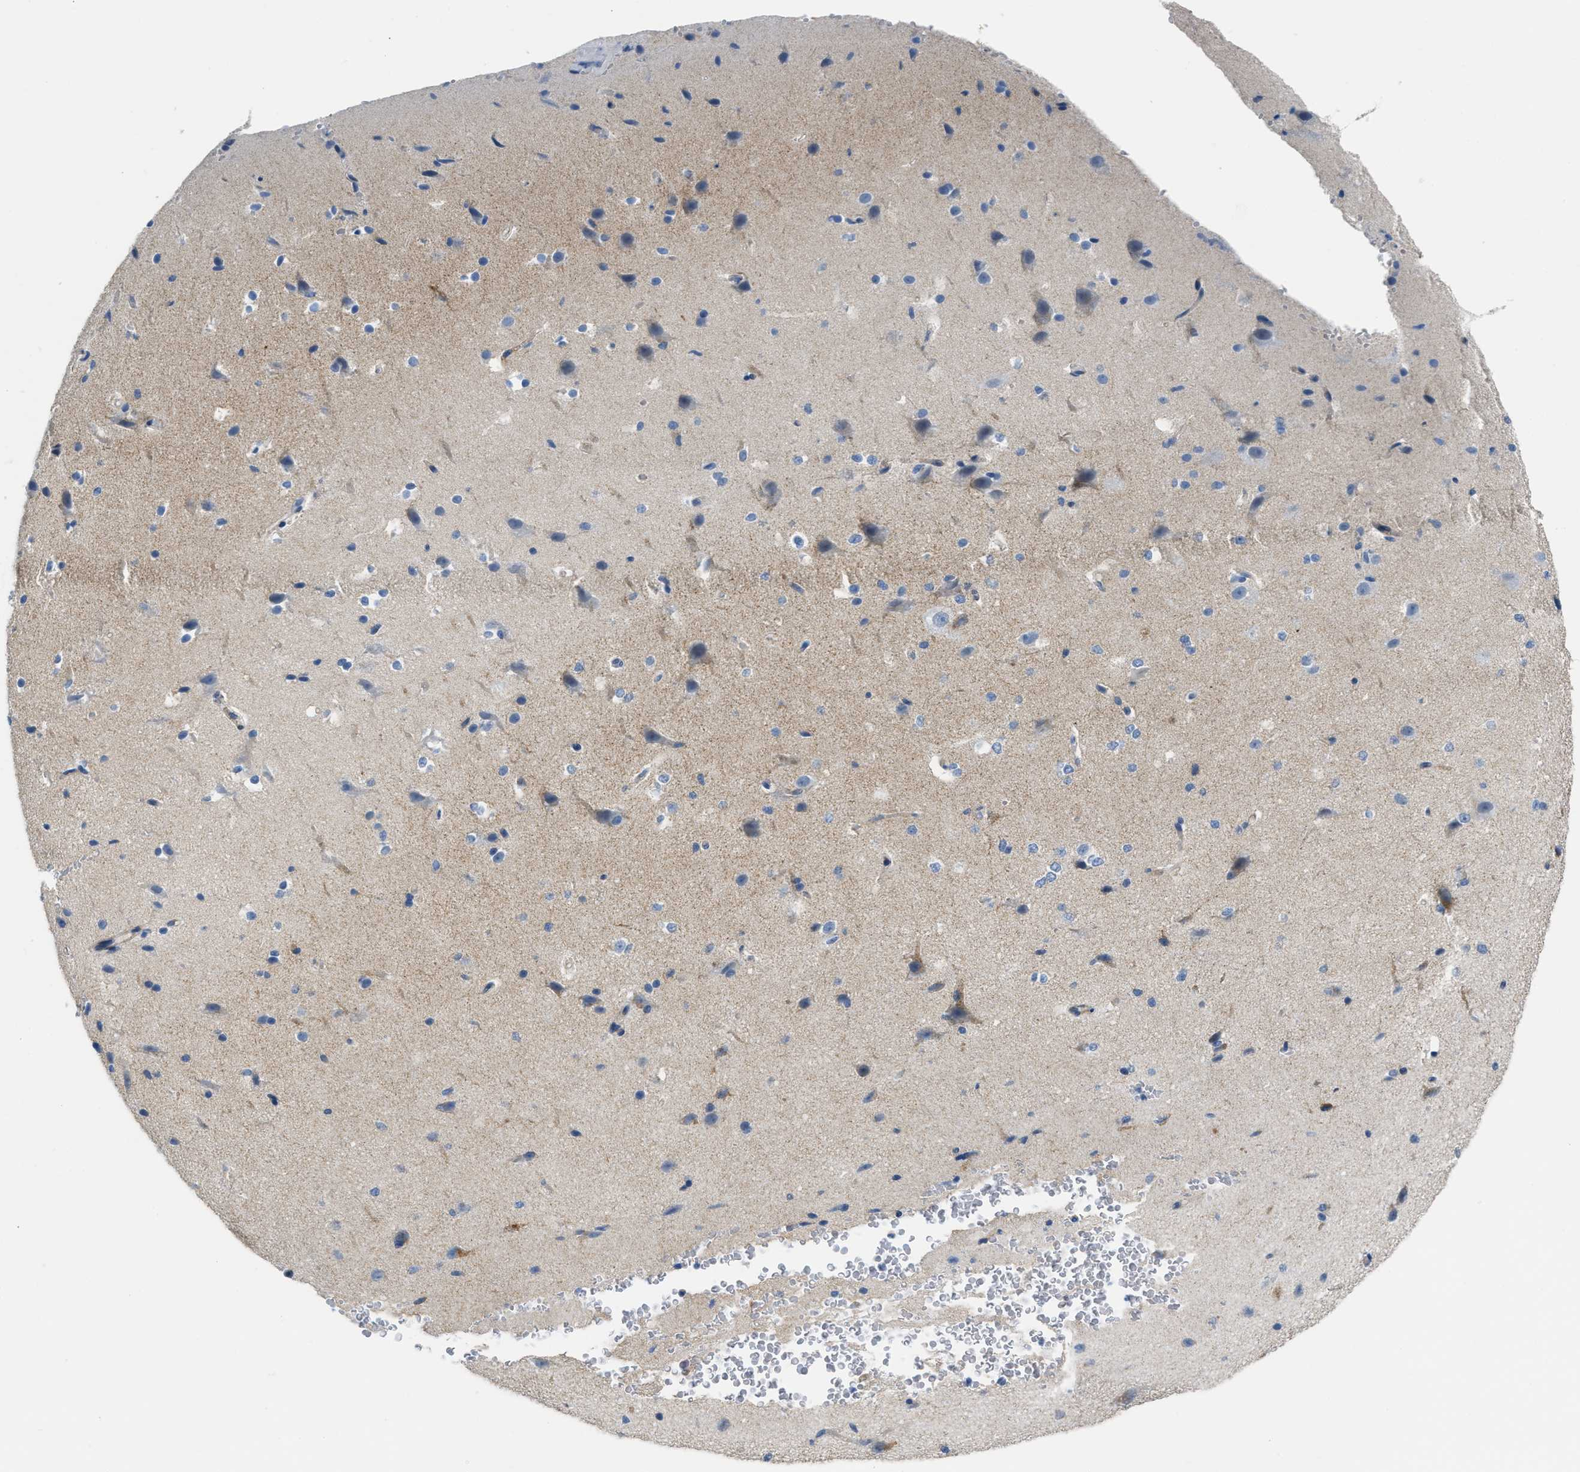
{"staining": {"intensity": "weak", "quantity": "<25%", "location": "cytoplasmic/membranous"}, "tissue": "cerebral cortex", "cell_type": "Endothelial cells", "image_type": "normal", "snomed": [{"axis": "morphology", "description": "Normal tissue, NOS"}, {"axis": "morphology", "description": "Developmental malformation"}, {"axis": "topography", "description": "Cerebral cortex"}], "caption": "Immunohistochemistry (IHC) histopathology image of unremarkable cerebral cortex: cerebral cortex stained with DAB (3,3'-diaminobenzidine) shows no significant protein expression in endothelial cells. (Stains: DAB (3,3'-diaminobenzidine) IHC with hematoxylin counter stain, Microscopy: brightfield microscopy at high magnification).", "gene": "DHX58", "patient": {"sex": "female", "age": 30}}